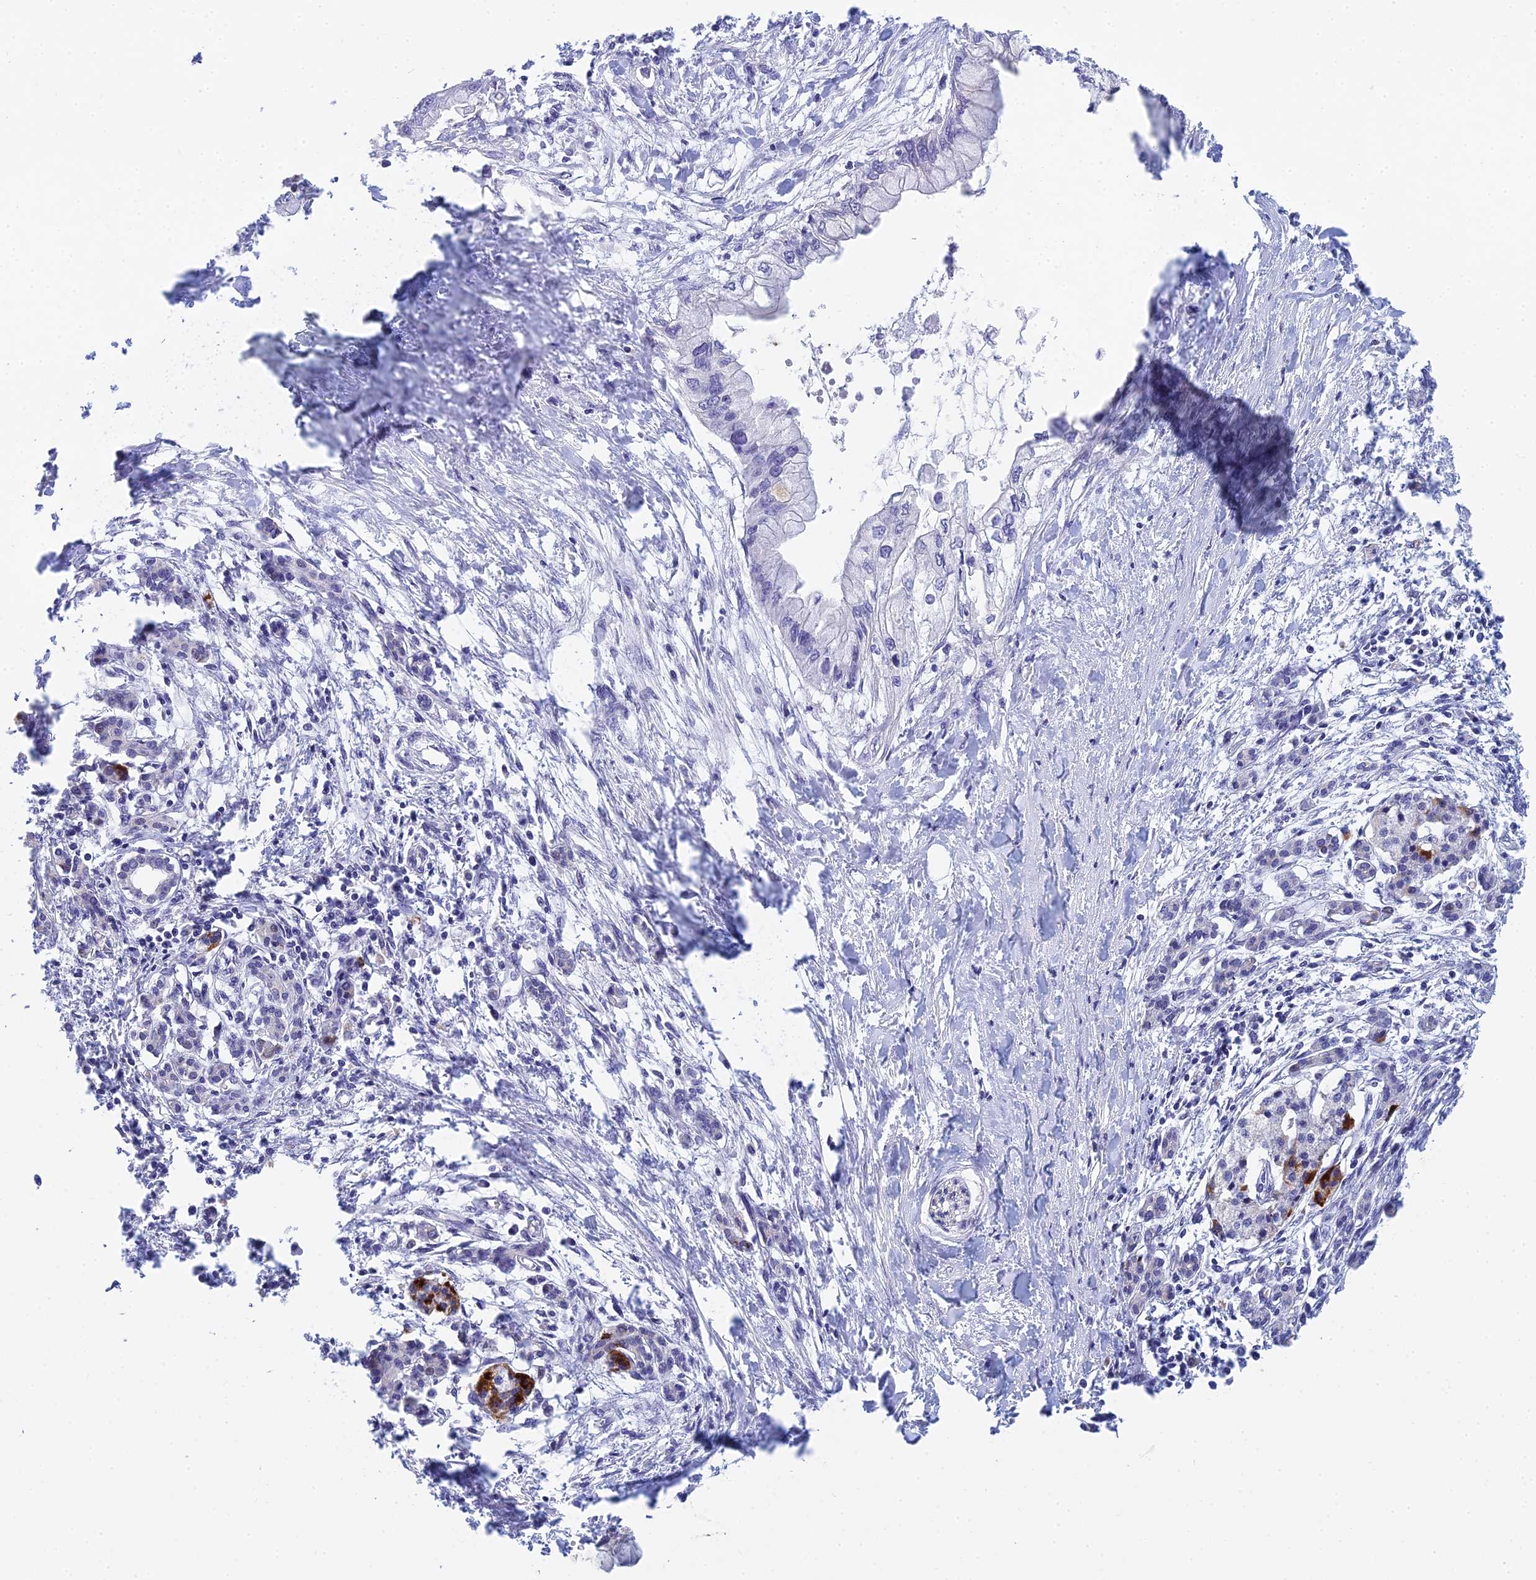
{"staining": {"intensity": "weak", "quantity": "<25%", "location": "cytoplasmic/membranous"}, "tissue": "pancreatic cancer", "cell_type": "Tumor cells", "image_type": "cancer", "snomed": [{"axis": "morphology", "description": "Adenocarcinoma, NOS"}, {"axis": "topography", "description": "Pancreas"}], "caption": "There is no significant expression in tumor cells of pancreatic cancer.", "gene": "METTL26", "patient": {"sex": "male", "age": 48}}